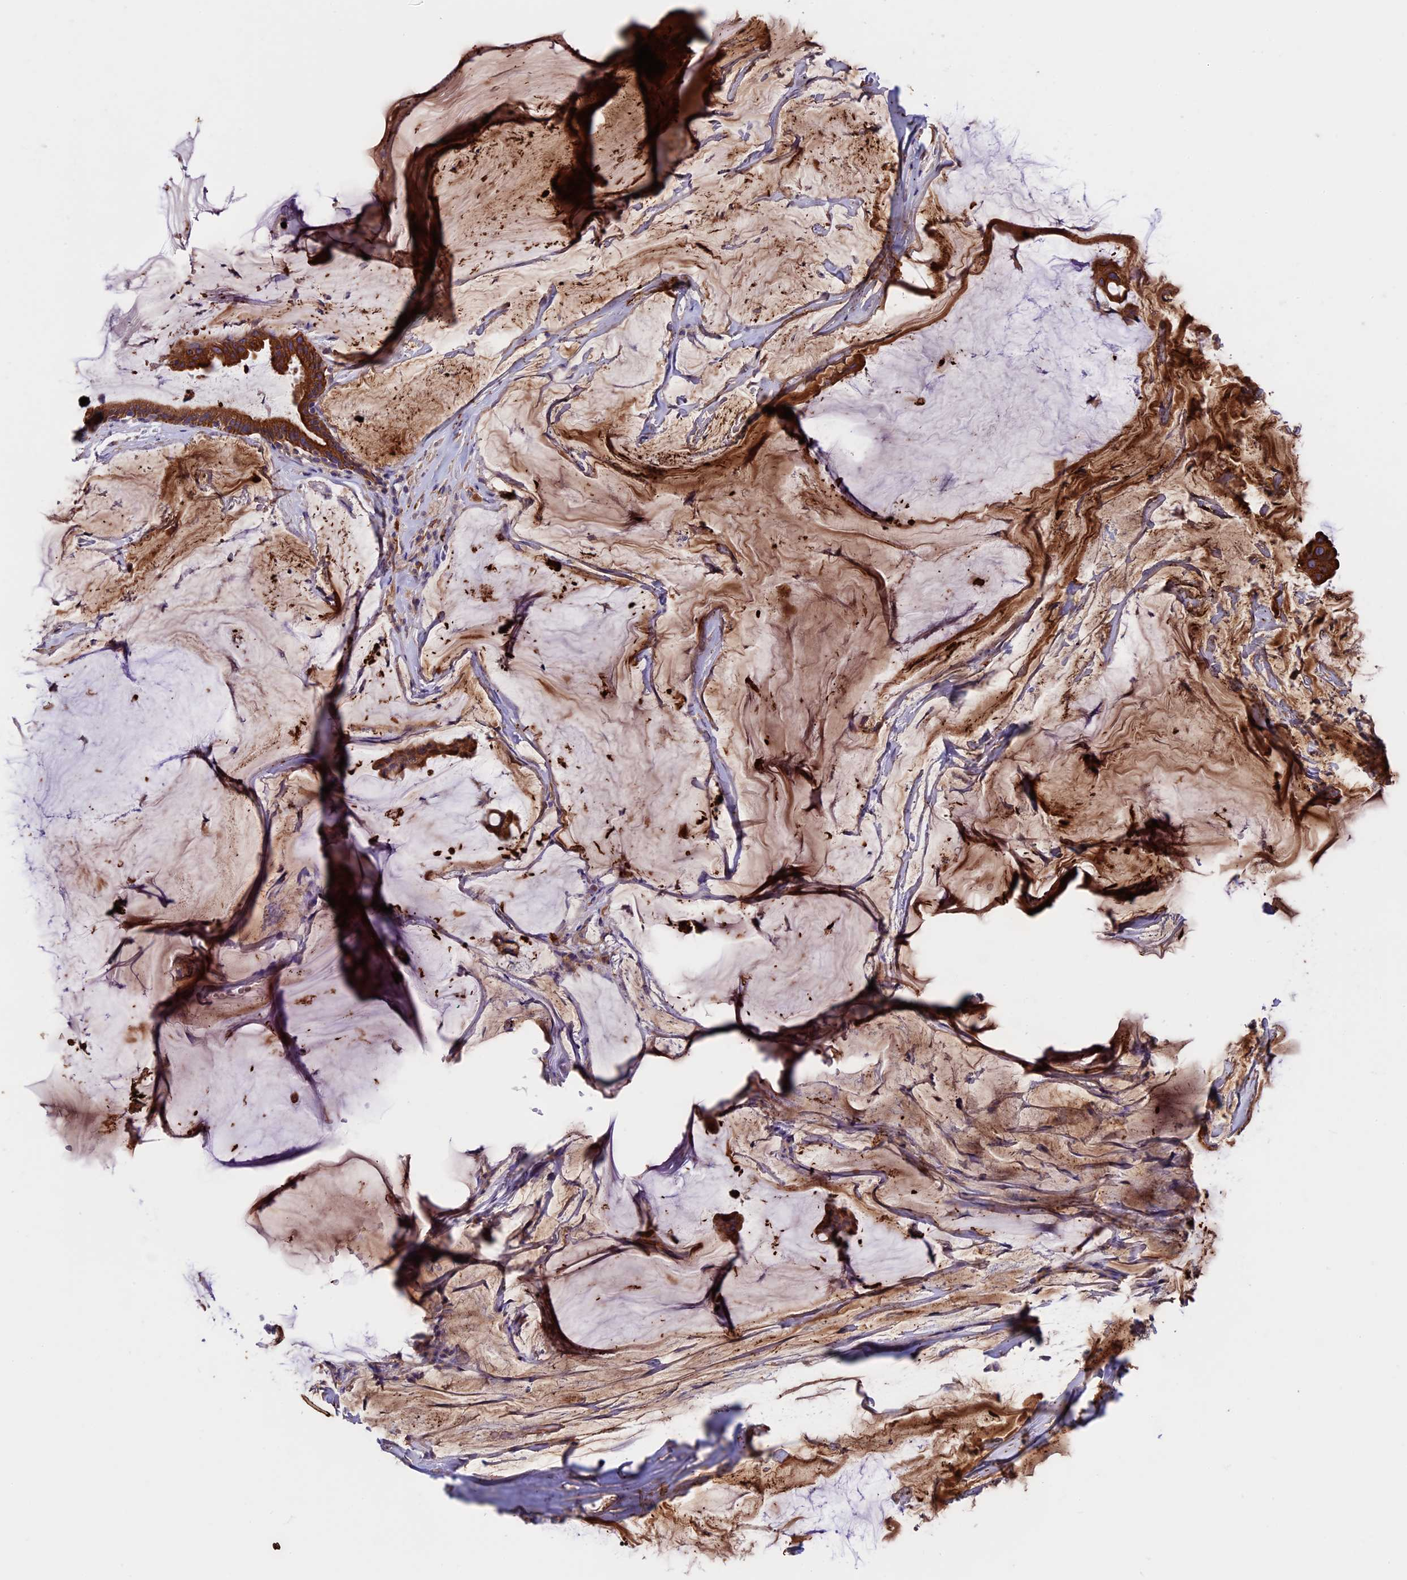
{"staining": {"intensity": "weak", "quantity": "<25%", "location": "cytoplasmic/membranous"}, "tissue": "ovarian cancer", "cell_type": "Tumor cells", "image_type": "cancer", "snomed": [{"axis": "morphology", "description": "Cystadenocarcinoma, mucinous, NOS"}, {"axis": "topography", "description": "Ovary"}], "caption": "Immunohistochemical staining of human mucinous cystadenocarcinoma (ovarian) displays no significant staining in tumor cells.", "gene": "PTPN9", "patient": {"sex": "female", "age": 73}}